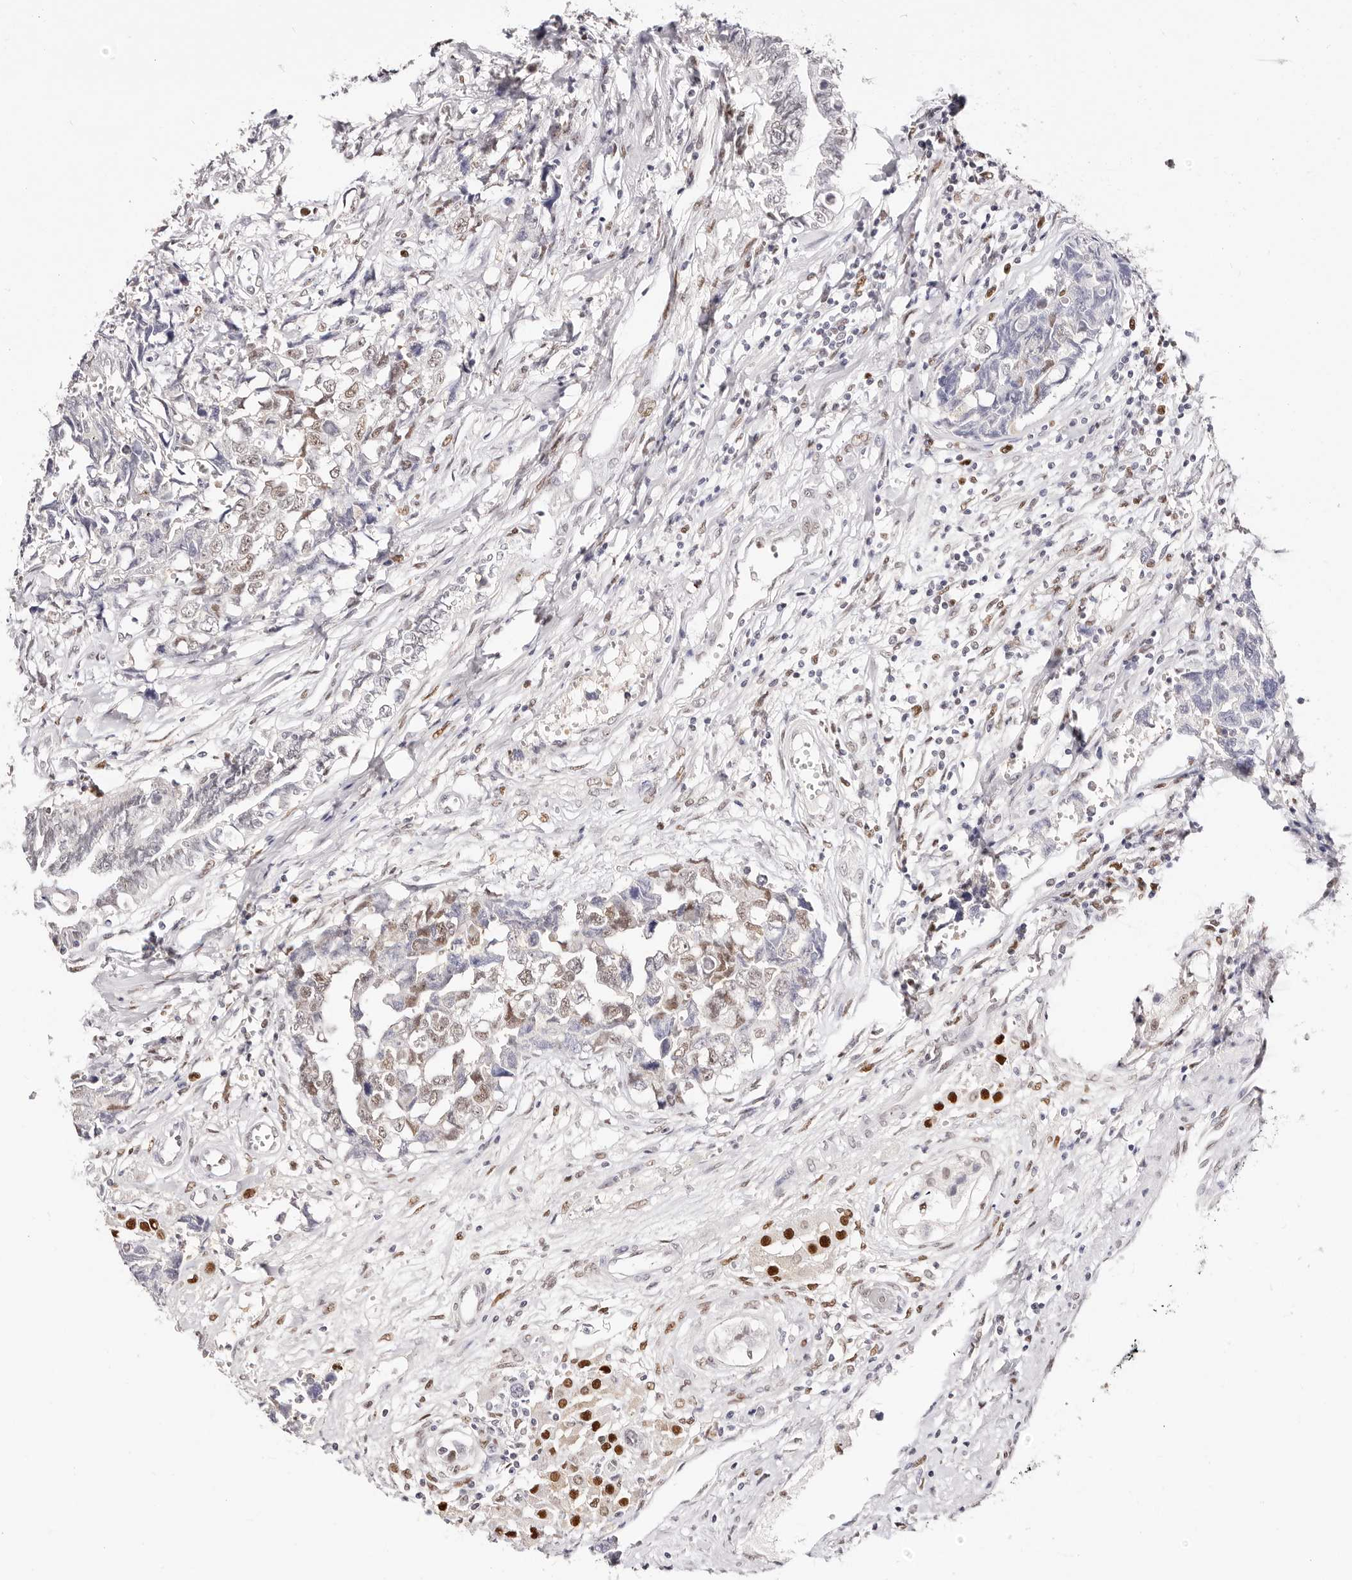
{"staining": {"intensity": "weak", "quantity": "<25%", "location": "nuclear"}, "tissue": "testis cancer", "cell_type": "Tumor cells", "image_type": "cancer", "snomed": [{"axis": "morphology", "description": "Carcinoma, Embryonal, NOS"}, {"axis": "topography", "description": "Testis"}], "caption": "IHC of testis cancer exhibits no positivity in tumor cells.", "gene": "TKT", "patient": {"sex": "male", "age": 31}}